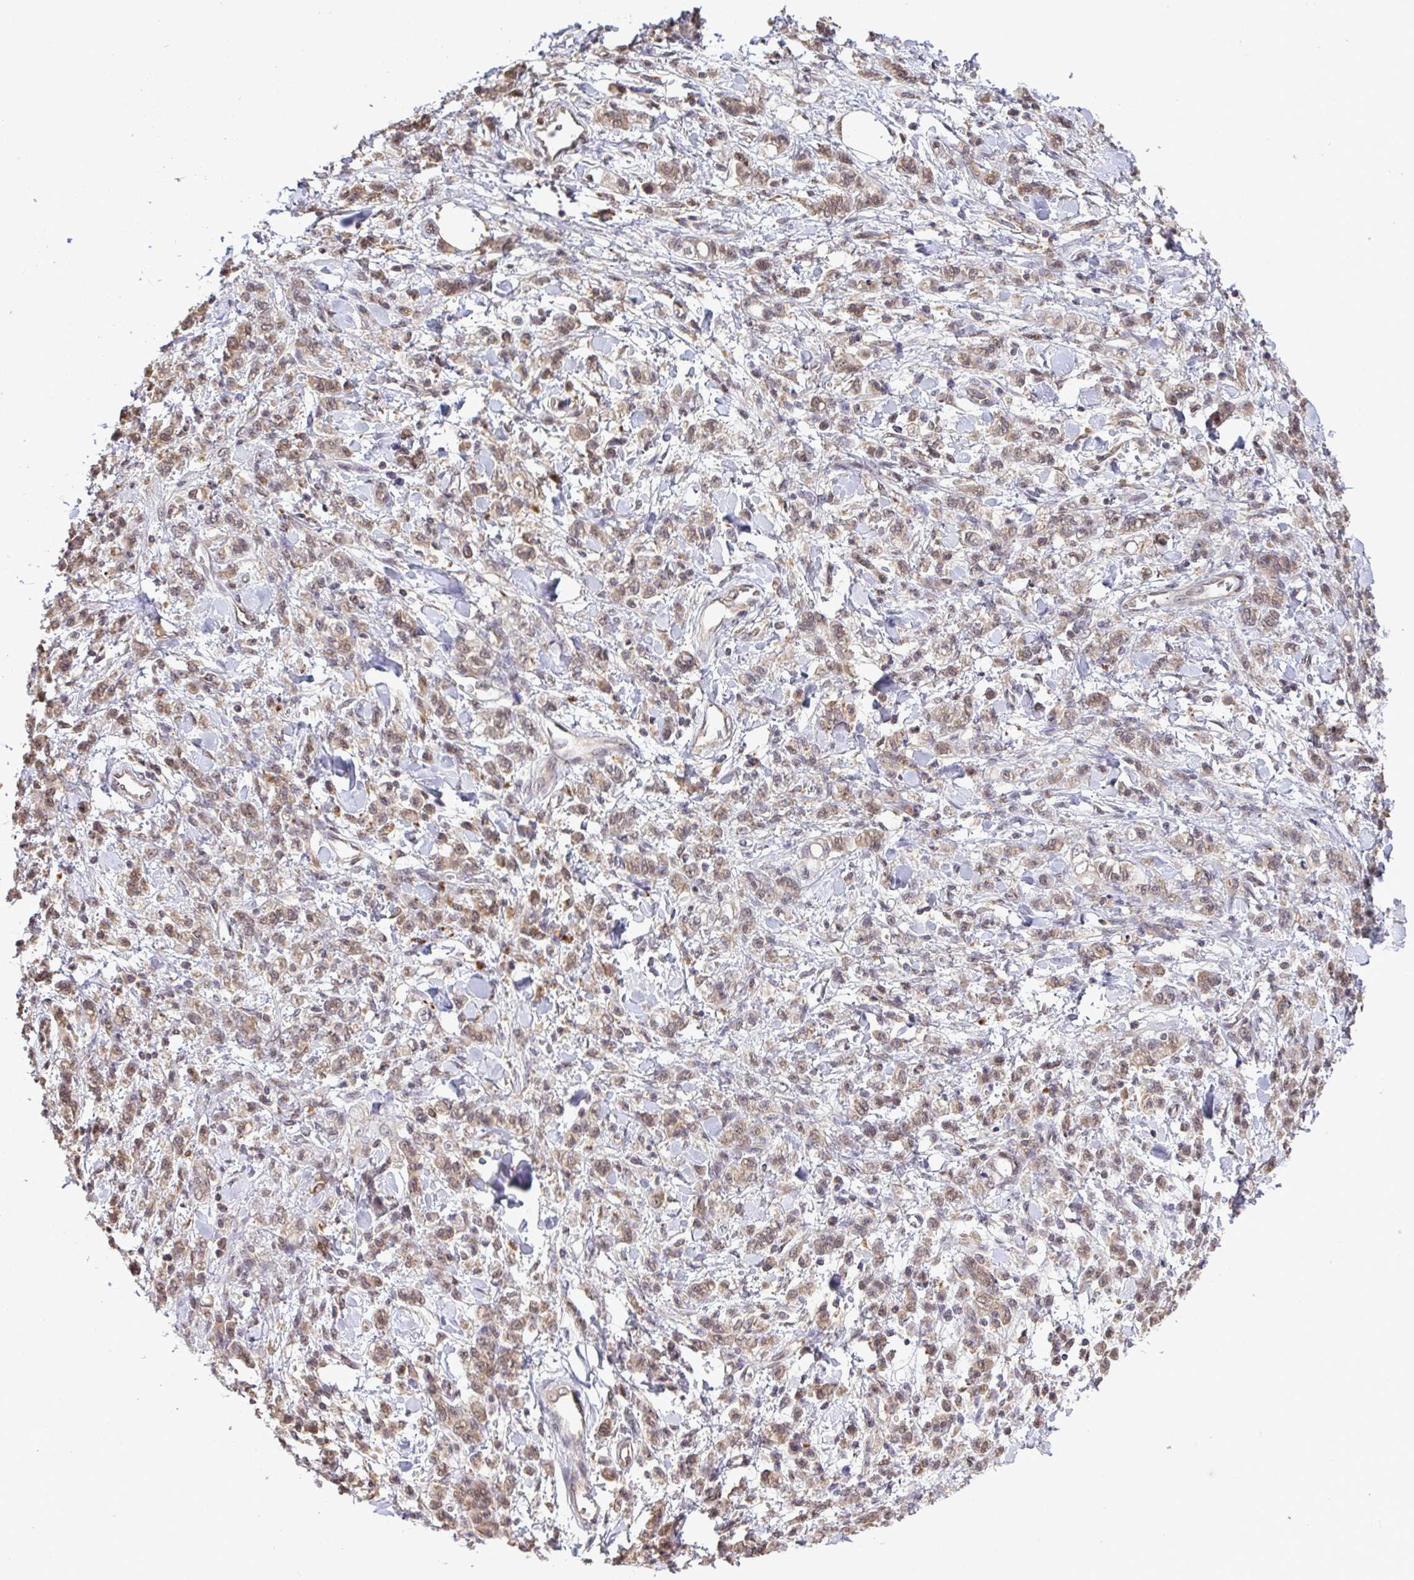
{"staining": {"intensity": "weak", "quantity": ">75%", "location": "cytoplasmic/membranous"}, "tissue": "stomach cancer", "cell_type": "Tumor cells", "image_type": "cancer", "snomed": [{"axis": "morphology", "description": "Adenocarcinoma, NOS"}, {"axis": "topography", "description": "Stomach"}], "caption": "Immunohistochemical staining of stomach cancer reveals weak cytoplasmic/membranous protein staining in about >75% of tumor cells.", "gene": "C12orf57", "patient": {"sex": "male", "age": 77}}